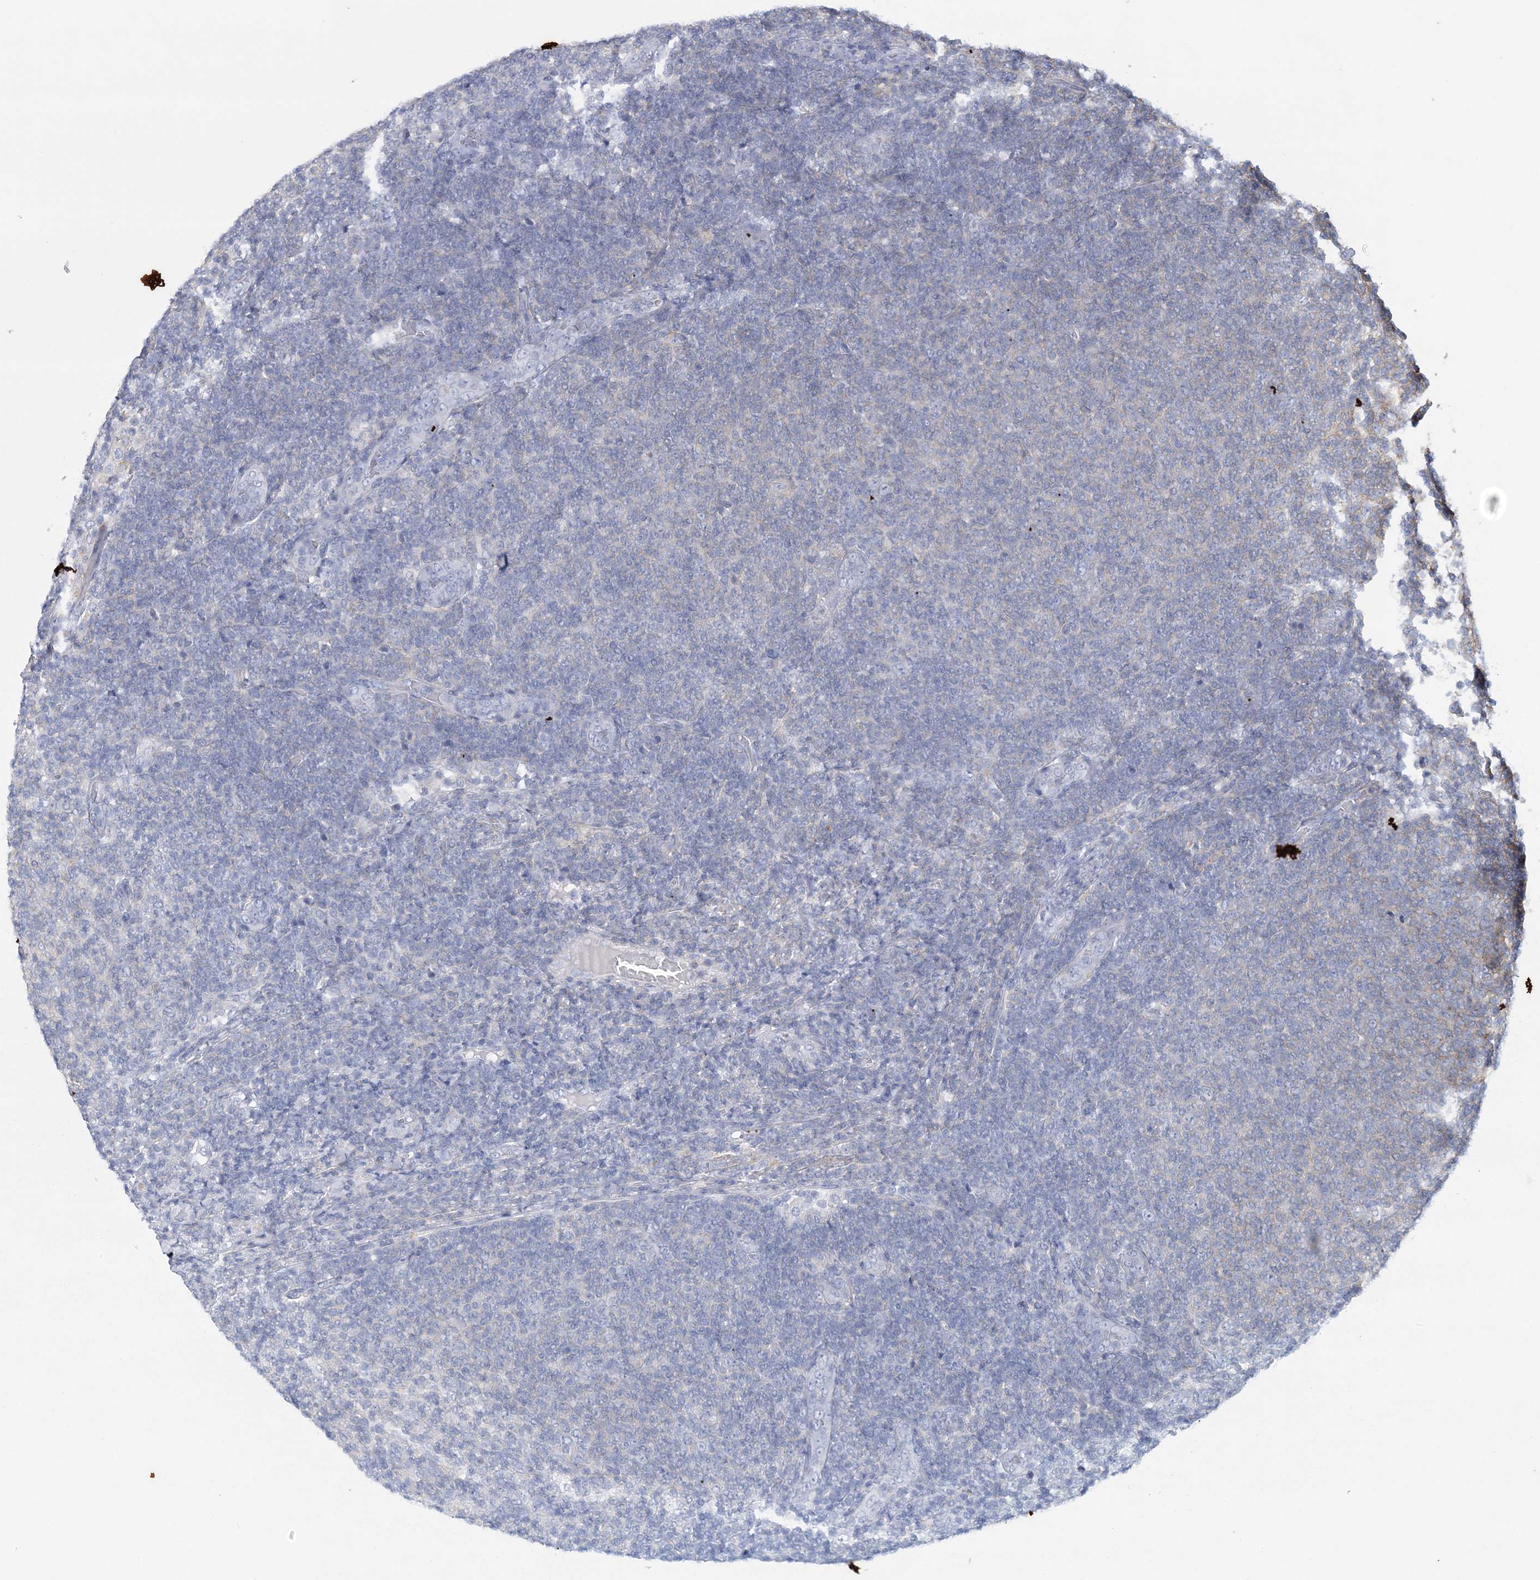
{"staining": {"intensity": "negative", "quantity": "none", "location": "none"}, "tissue": "lymphoma", "cell_type": "Tumor cells", "image_type": "cancer", "snomed": [{"axis": "morphology", "description": "Malignant lymphoma, non-Hodgkin's type, Low grade"}, {"axis": "topography", "description": "Lymph node"}], "caption": "There is no significant staining in tumor cells of lymphoma.", "gene": "C11orf21", "patient": {"sex": "male", "age": 66}}